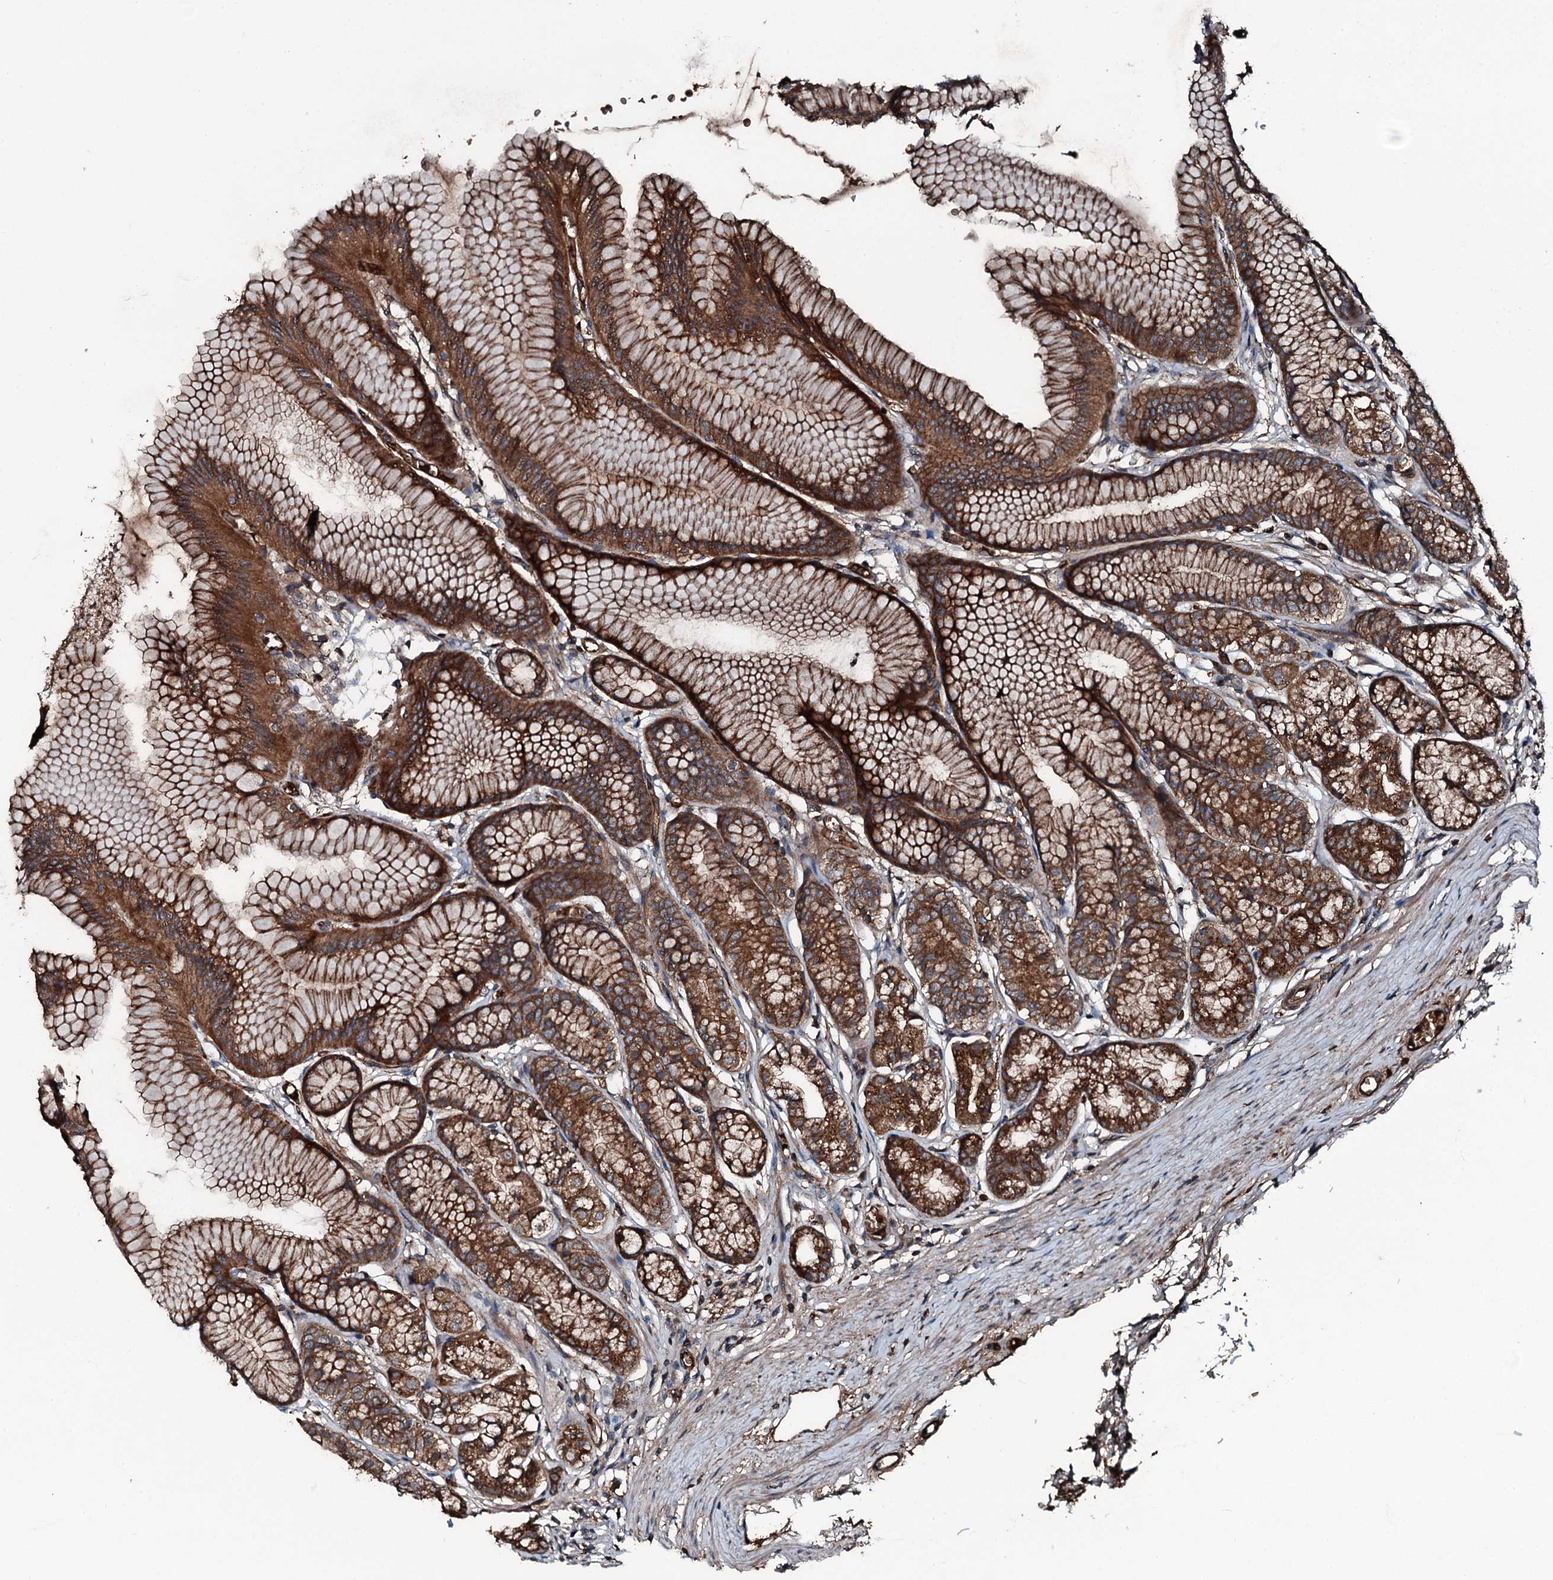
{"staining": {"intensity": "strong", "quantity": ">75%", "location": "cytoplasmic/membranous"}, "tissue": "stomach", "cell_type": "Glandular cells", "image_type": "normal", "snomed": [{"axis": "morphology", "description": "Normal tissue, NOS"}, {"axis": "morphology", "description": "Adenocarcinoma, NOS"}, {"axis": "morphology", "description": "Adenocarcinoma, High grade"}, {"axis": "topography", "description": "Stomach, upper"}, {"axis": "topography", "description": "Stomach"}], "caption": "Stomach stained with immunohistochemistry (IHC) demonstrates strong cytoplasmic/membranous expression in about >75% of glandular cells.", "gene": "TRIM7", "patient": {"sex": "female", "age": 65}}